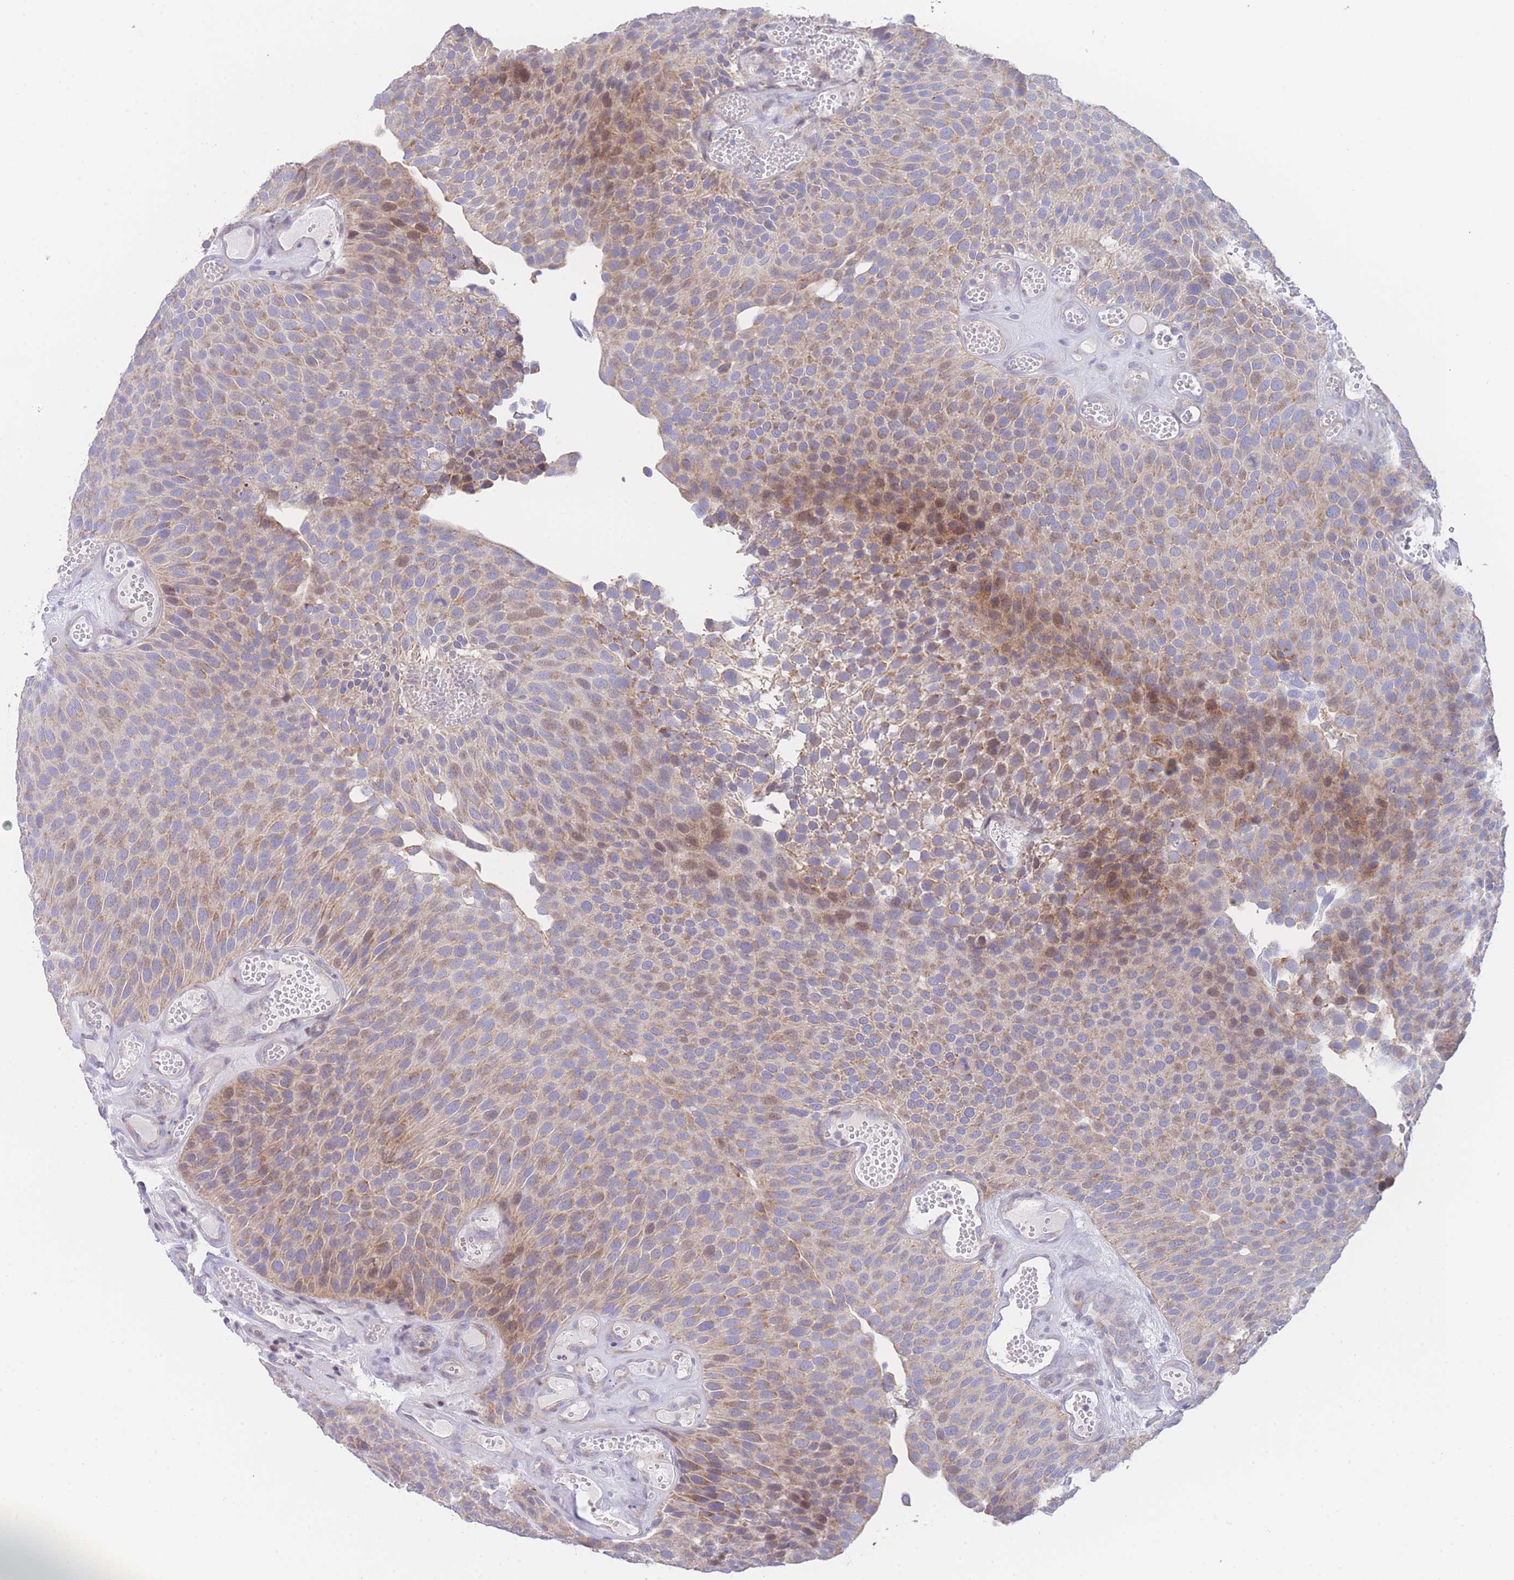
{"staining": {"intensity": "moderate", "quantity": "25%-75%", "location": "cytoplasmic/membranous,nuclear"}, "tissue": "urothelial cancer", "cell_type": "Tumor cells", "image_type": "cancer", "snomed": [{"axis": "morphology", "description": "Urothelial carcinoma, Low grade"}, {"axis": "topography", "description": "Urinary bladder"}], "caption": "This is a histology image of IHC staining of urothelial cancer, which shows moderate staining in the cytoplasmic/membranous and nuclear of tumor cells.", "gene": "GPAM", "patient": {"sex": "male", "age": 89}}